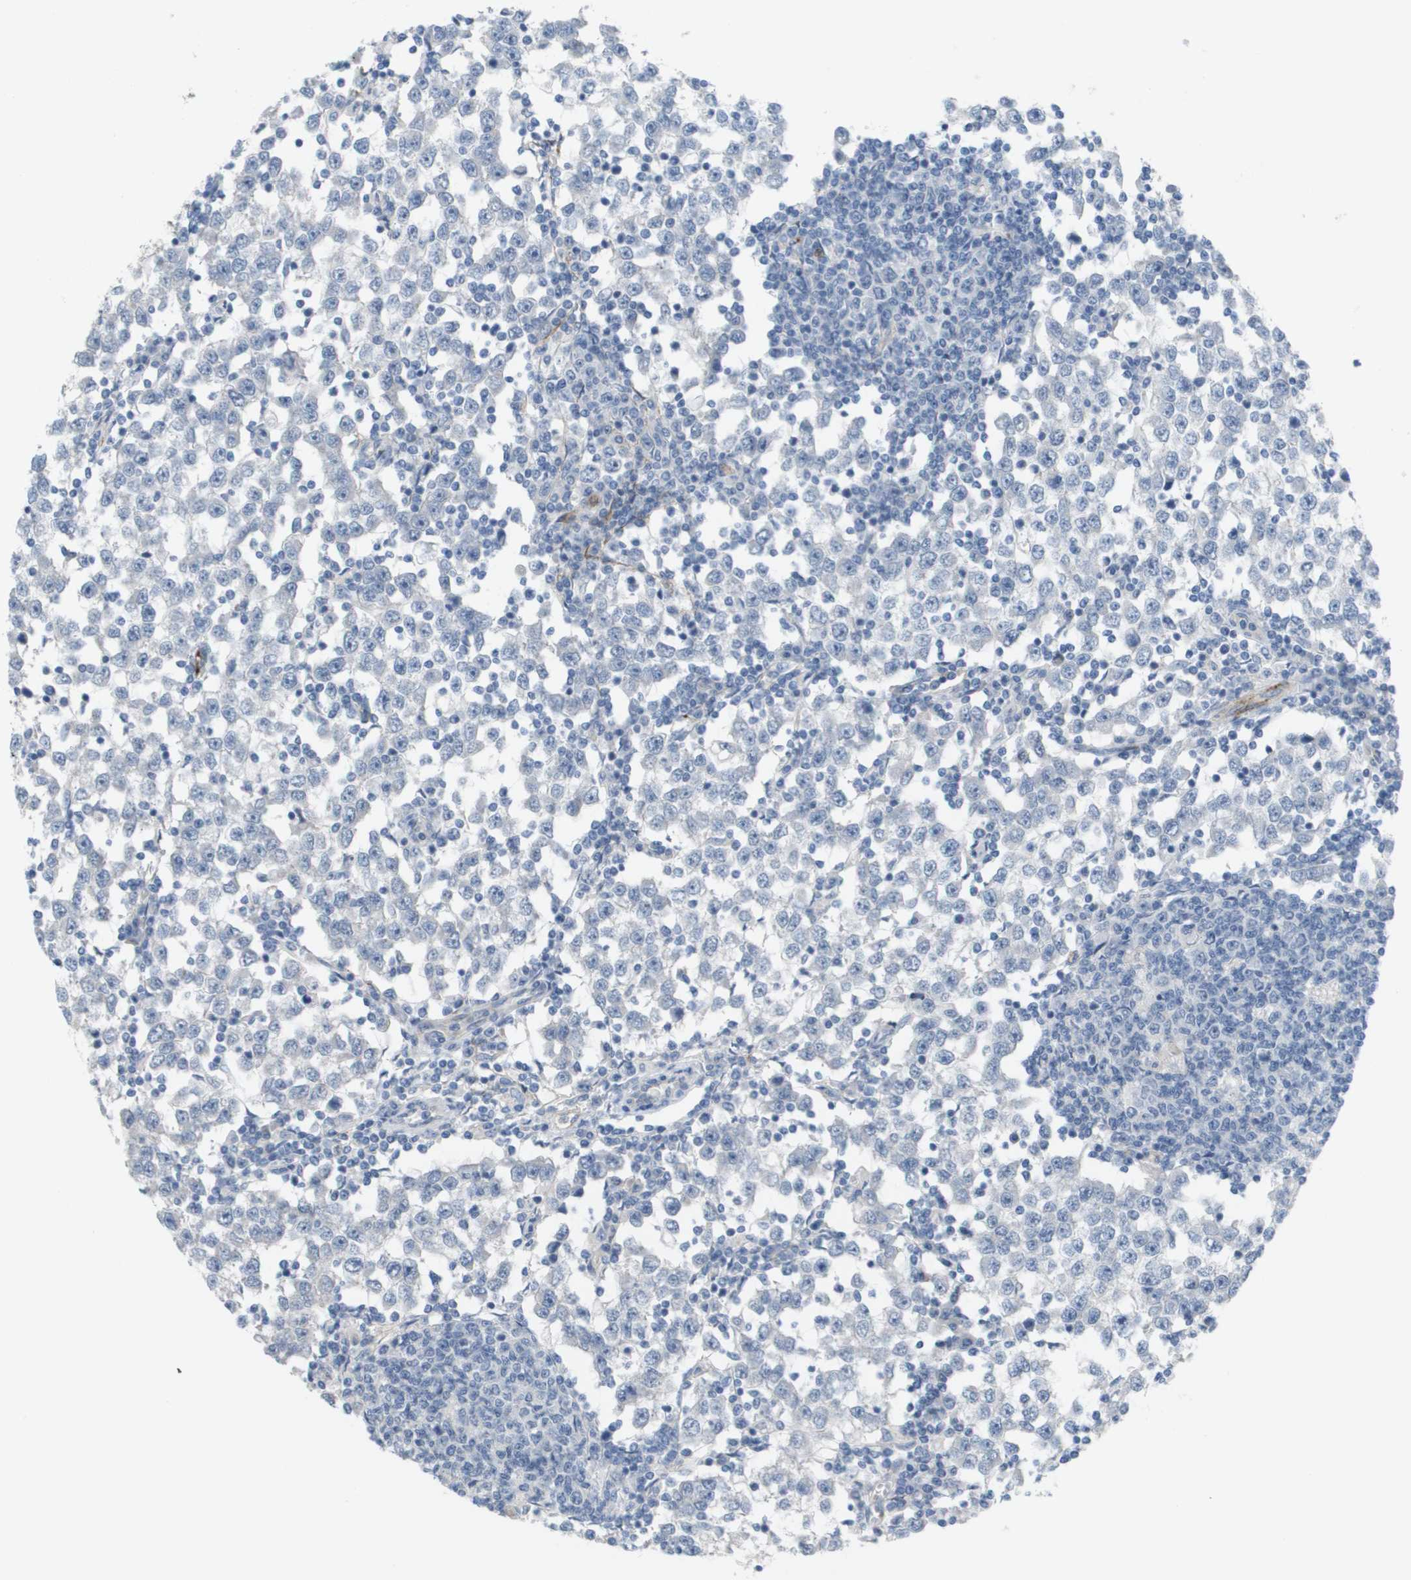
{"staining": {"intensity": "negative", "quantity": "none", "location": "none"}, "tissue": "testis cancer", "cell_type": "Tumor cells", "image_type": "cancer", "snomed": [{"axis": "morphology", "description": "Seminoma, NOS"}, {"axis": "topography", "description": "Testis"}], "caption": "This is an IHC photomicrograph of testis cancer. There is no staining in tumor cells.", "gene": "ANGPT2", "patient": {"sex": "male", "age": 65}}